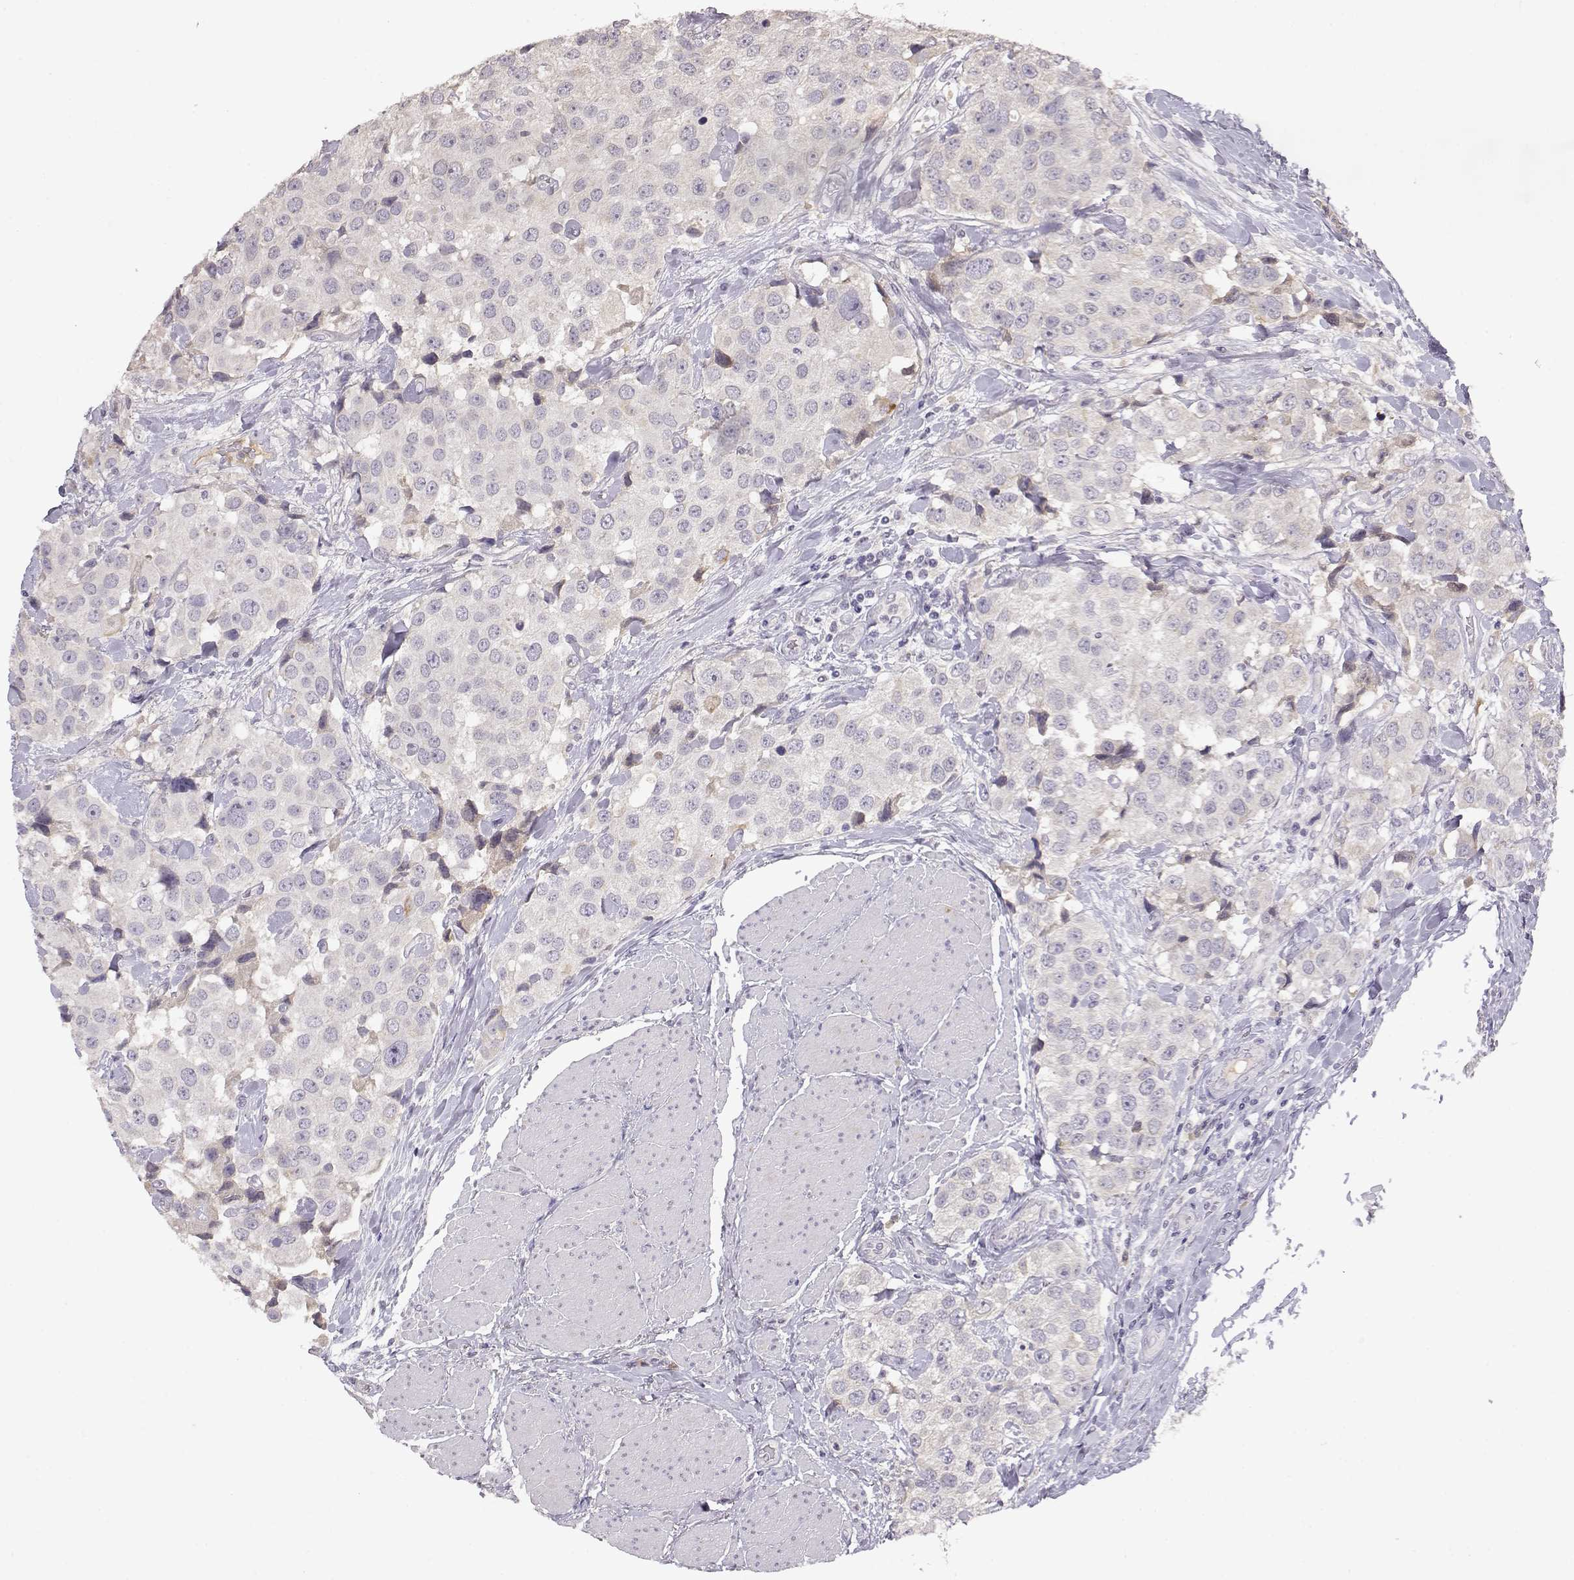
{"staining": {"intensity": "negative", "quantity": "none", "location": "none"}, "tissue": "urothelial cancer", "cell_type": "Tumor cells", "image_type": "cancer", "snomed": [{"axis": "morphology", "description": "Urothelial carcinoma, High grade"}, {"axis": "topography", "description": "Urinary bladder"}], "caption": "IHC photomicrograph of urothelial cancer stained for a protein (brown), which exhibits no staining in tumor cells.", "gene": "TACR1", "patient": {"sex": "female", "age": 64}}